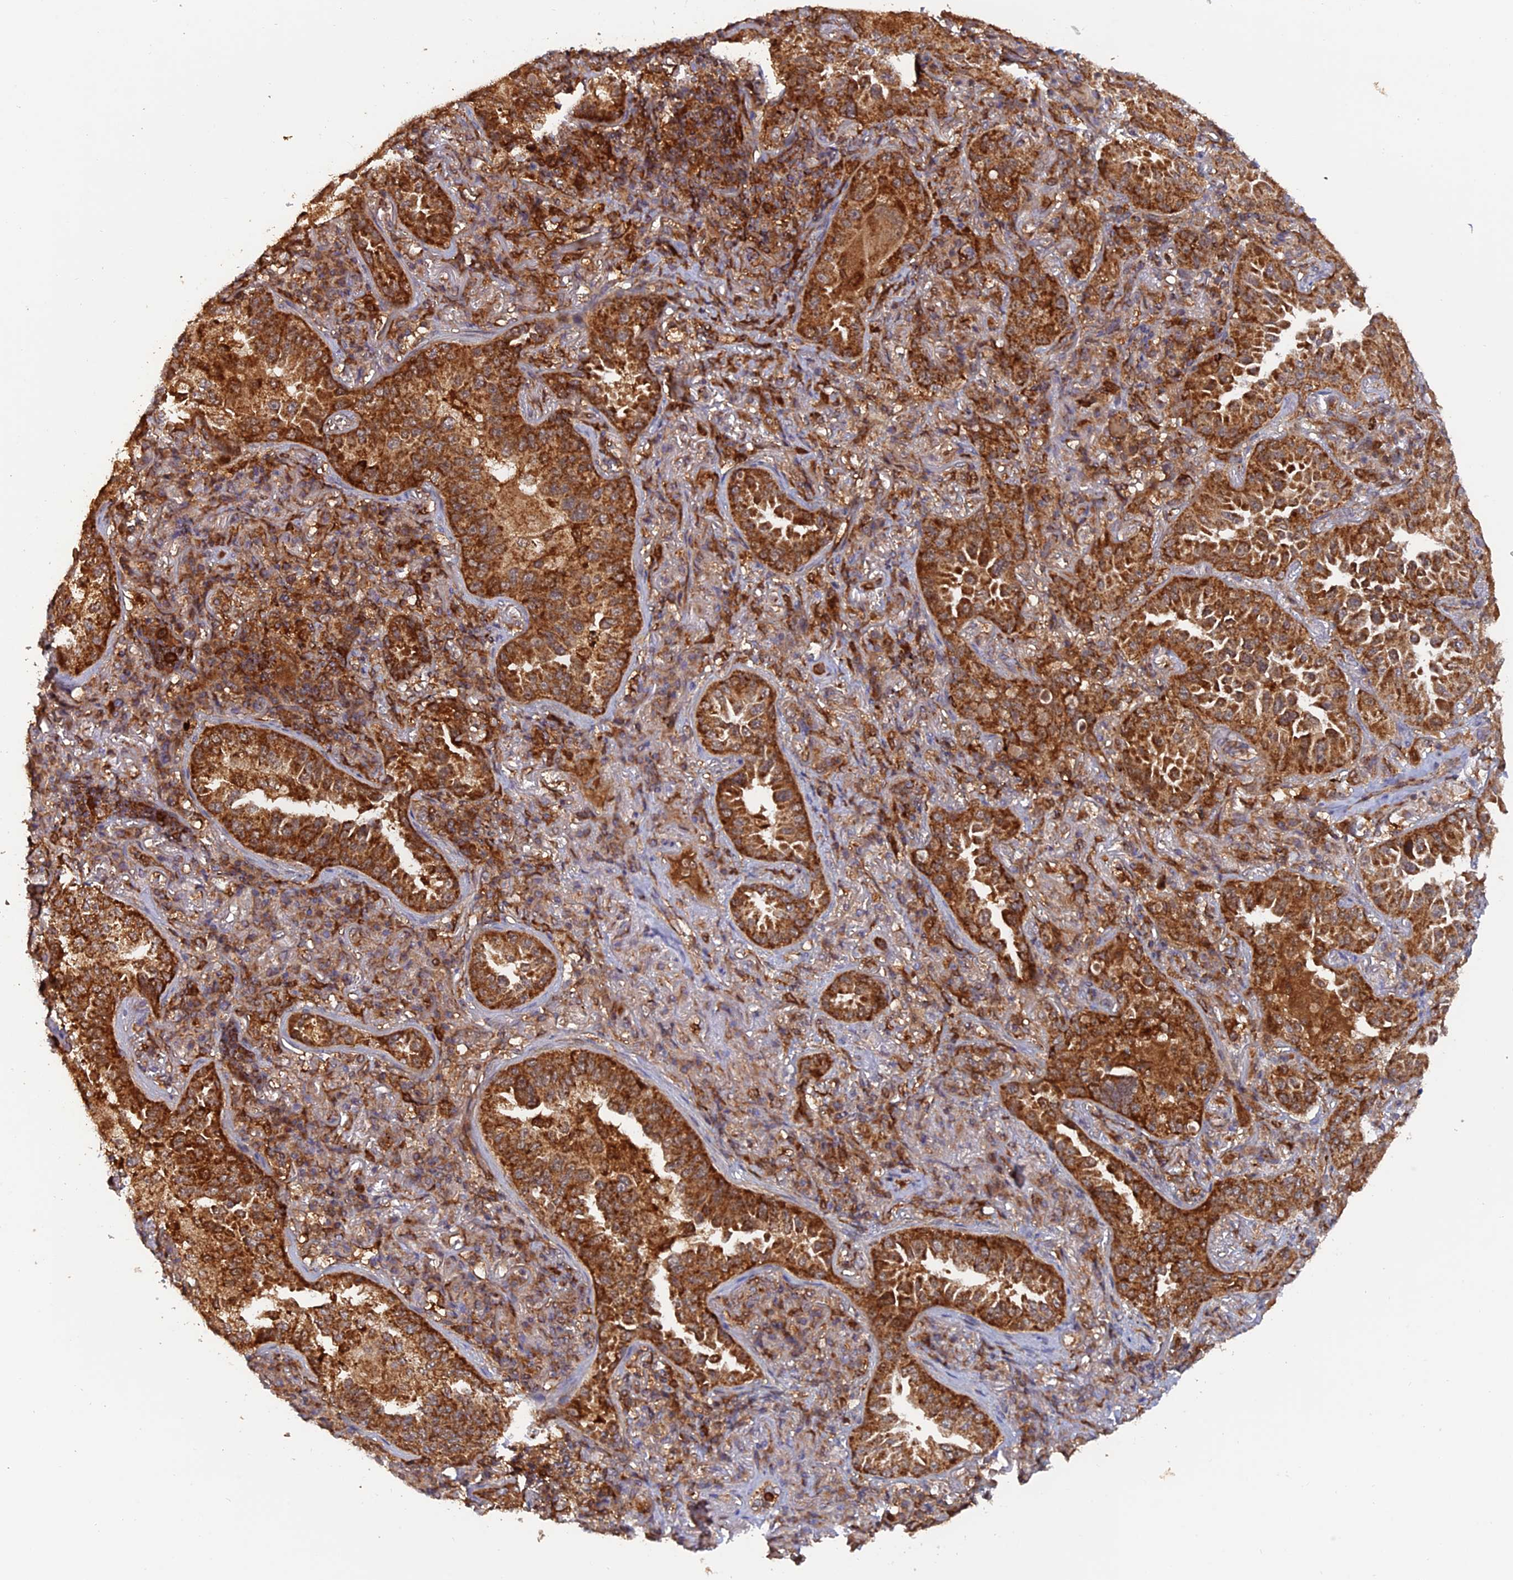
{"staining": {"intensity": "strong", "quantity": ">75%", "location": "cytoplasmic/membranous"}, "tissue": "lung cancer", "cell_type": "Tumor cells", "image_type": "cancer", "snomed": [{"axis": "morphology", "description": "Adenocarcinoma, NOS"}, {"axis": "topography", "description": "Lung"}], "caption": "Lung cancer was stained to show a protein in brown. There is high levels of strong cytoplasmic/membranous positivity in approximately >75% of tumor cells. (Stains: DAB (3,3'-diaminobenzidine) in brown, nuclei in blue, Microscopy: brightfield microscopy at high magnification).", "gene": "DTYMK", "patient": {"sex": "female", "age": 69}}